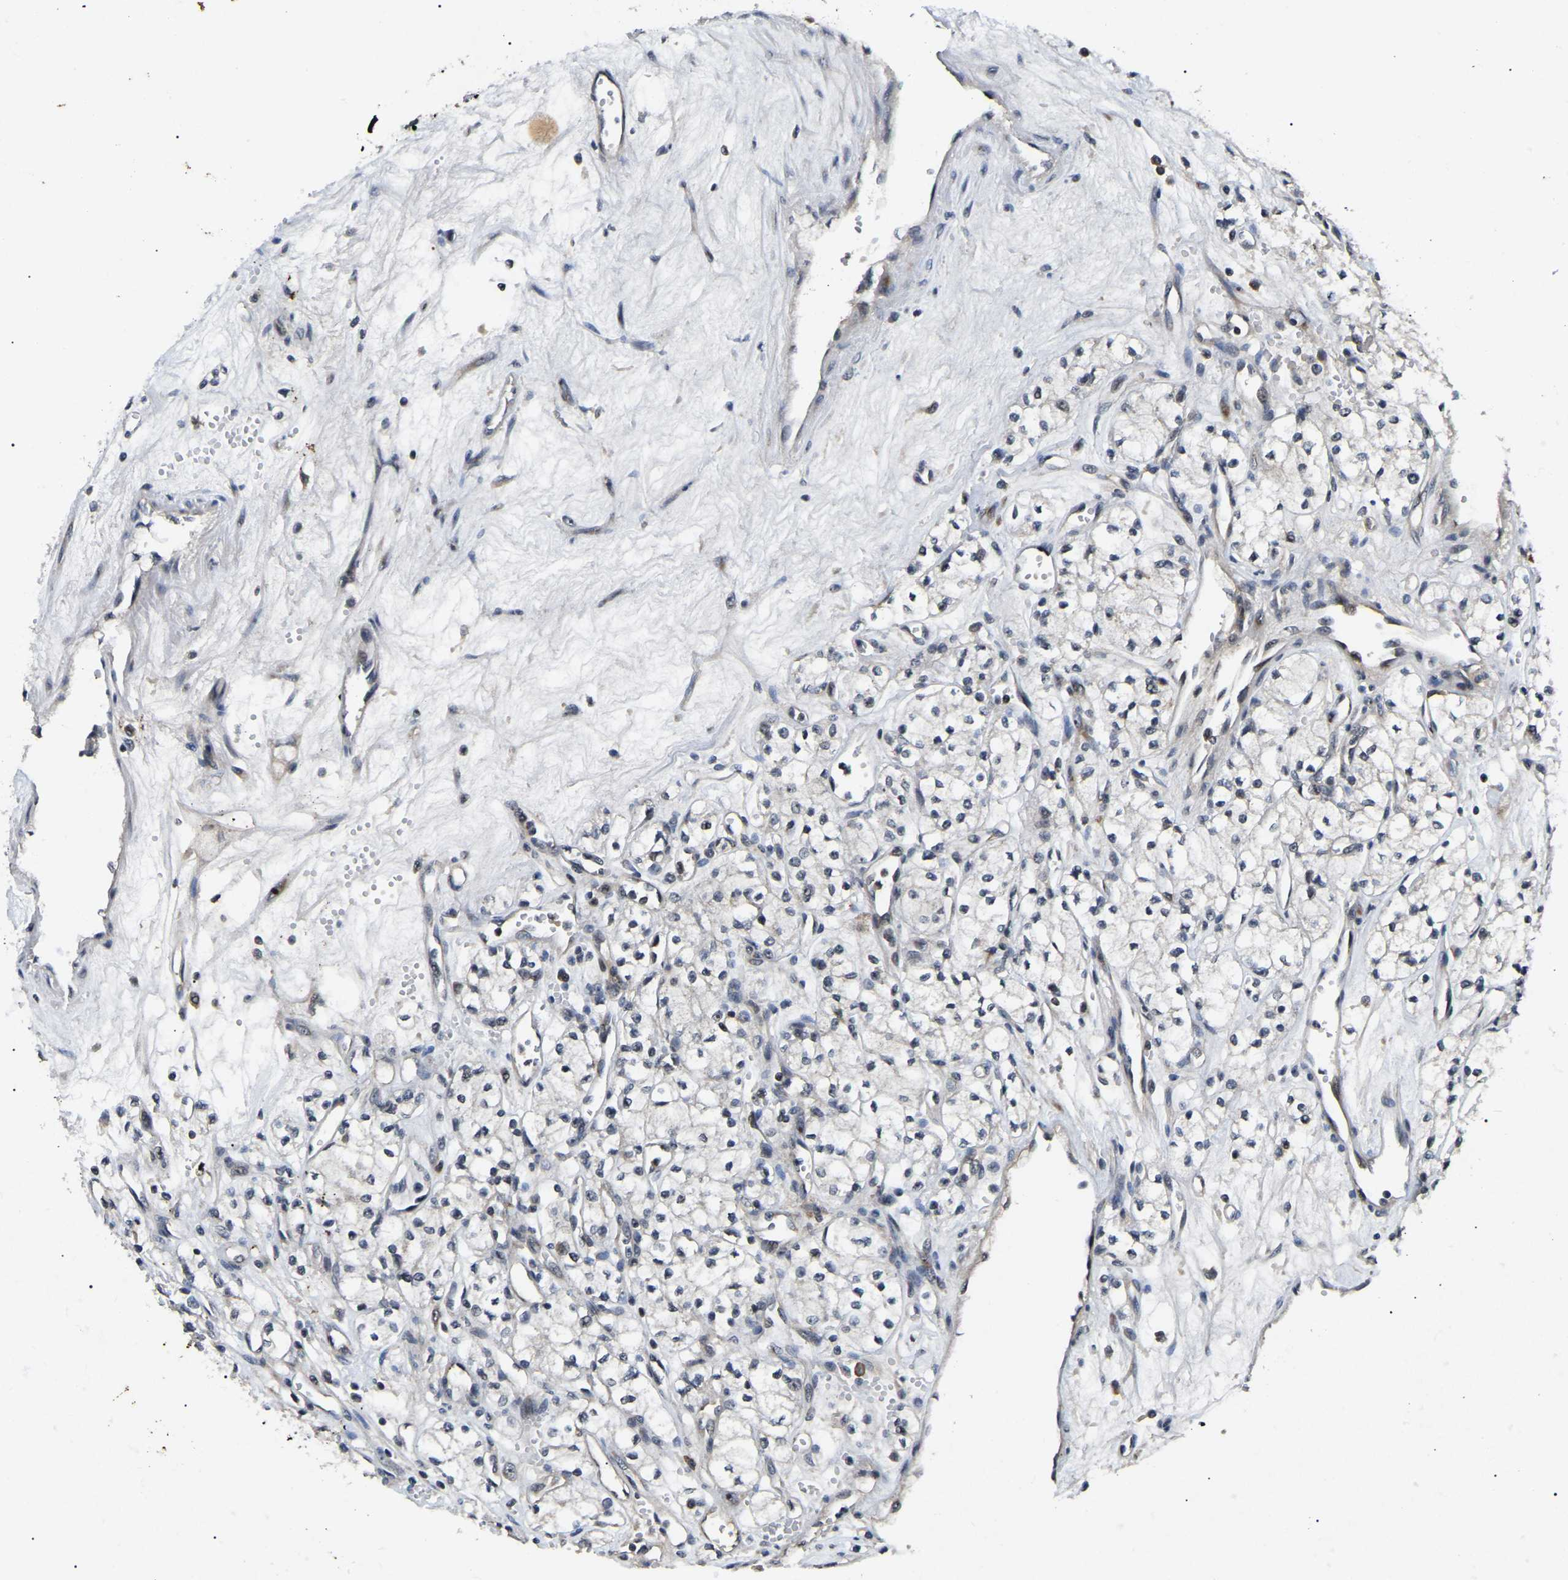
{"staining": {"intensity": "negative", "quantity": "none", "location": "none"}, "tissue": "renal cancer", "cell_type": "Tumor cells", "image_type": "cancer", "snomed": [{"axis": "morphology", "description": "Adenocarcinoma, NOS"}, {"axis": "topography", "description": "Kidney"}], "caption": "Immunohistochemistry (IHC) of renal cancer (adenocarcinoma) demonstrates no expression in tumor cells.", "gene": "RBM28", "patient": {"sex": "male", "age": 59}}